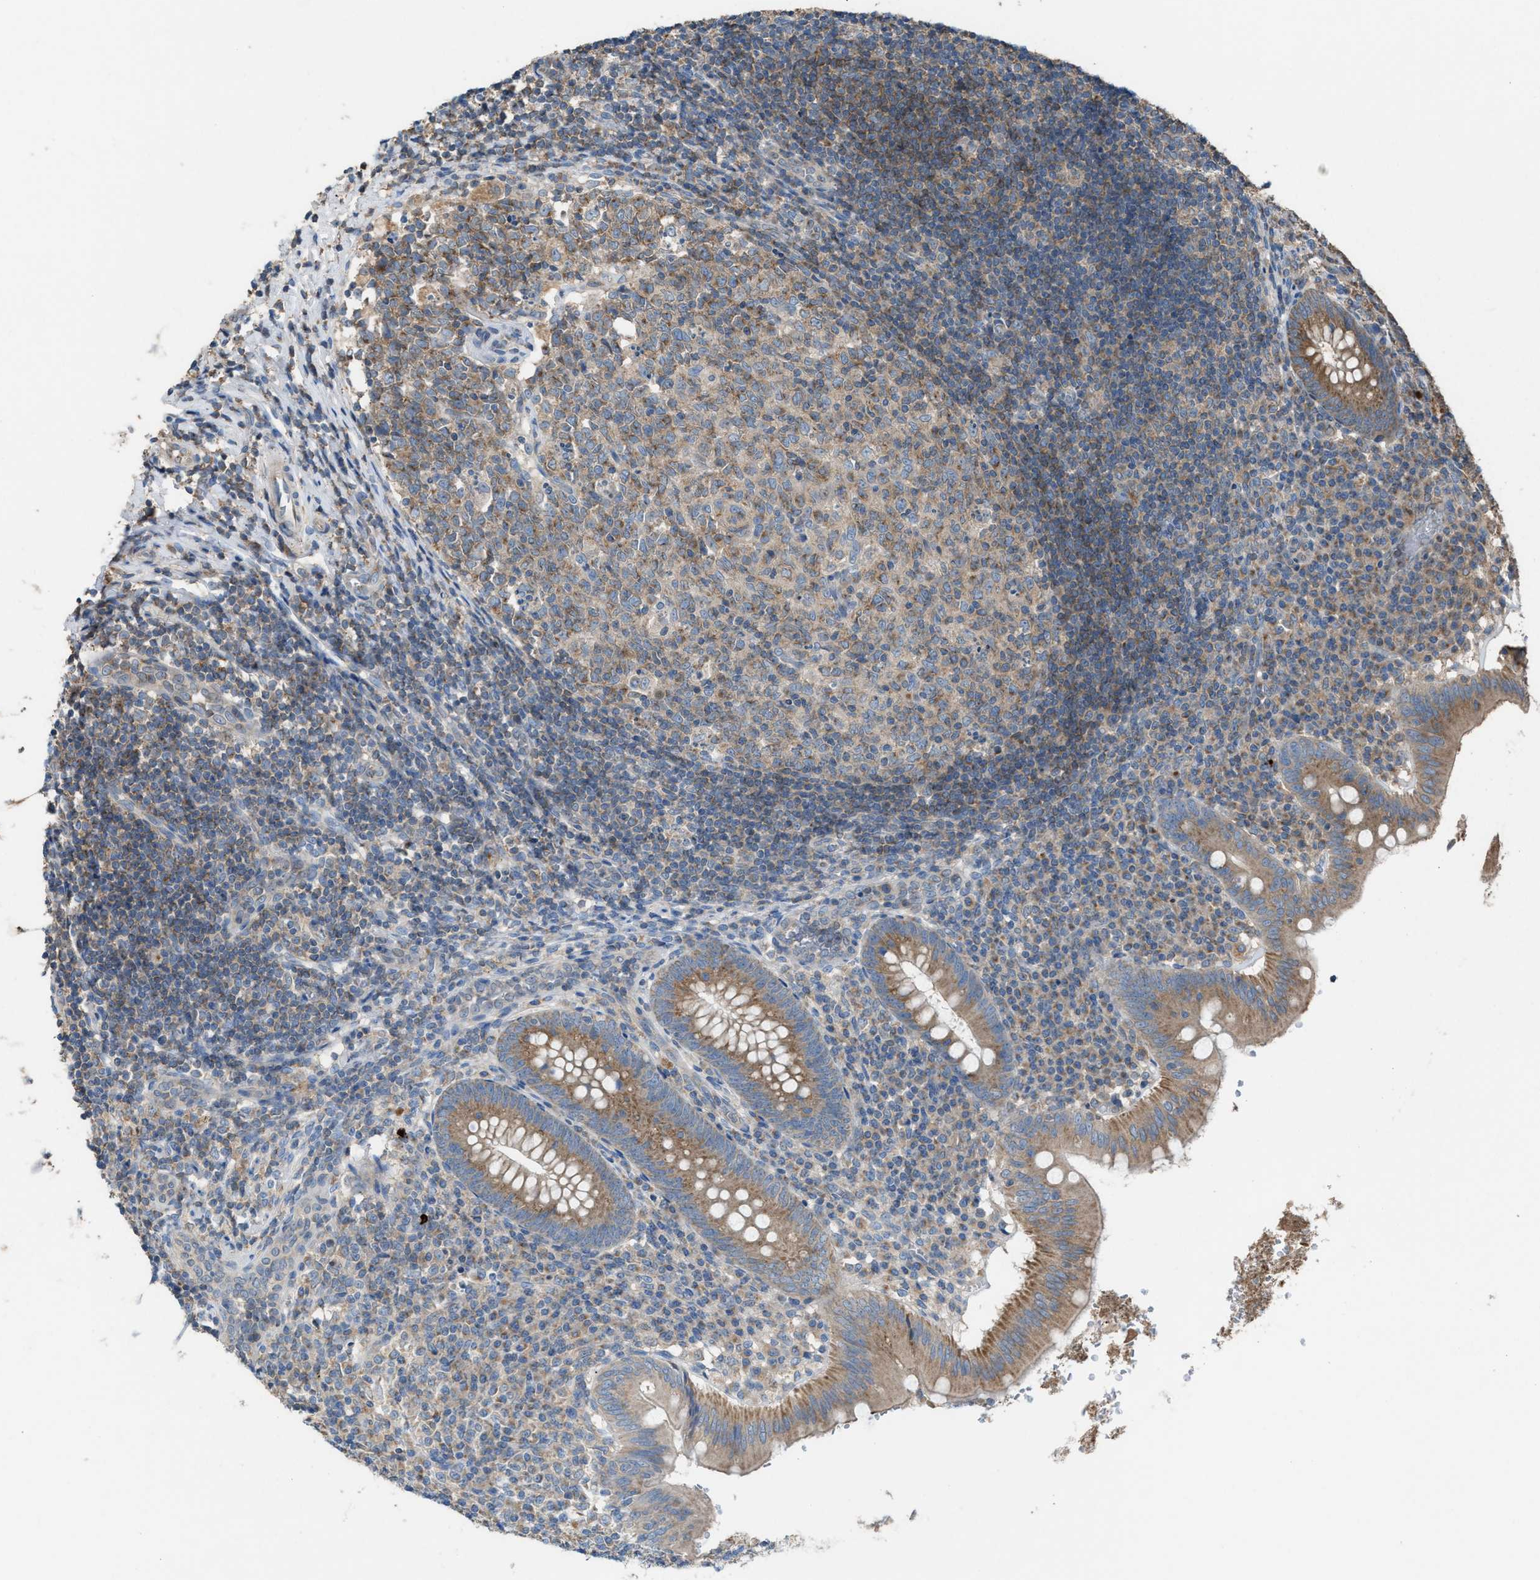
{"staining": {"intensity": "moderate", "quantity": ">75%", "location": "cytoplasmic/membranous"}, "tissue": "appendix", "cell_type": "Glandular cells", "image_type": "normal", "snomed": [{"axis": "morphology", "description": "Normal tissue, NOS"}, {"axis": "topography", "description": "Appendix"}], "caption": "Brown immunohistochemical staining in unremarkable human appendix shows moderate cytoplasmic/membranous staining in about >75% of glandular cells.", "gene": "TPK1", "patient": {"sex": "male", "age": 8}}